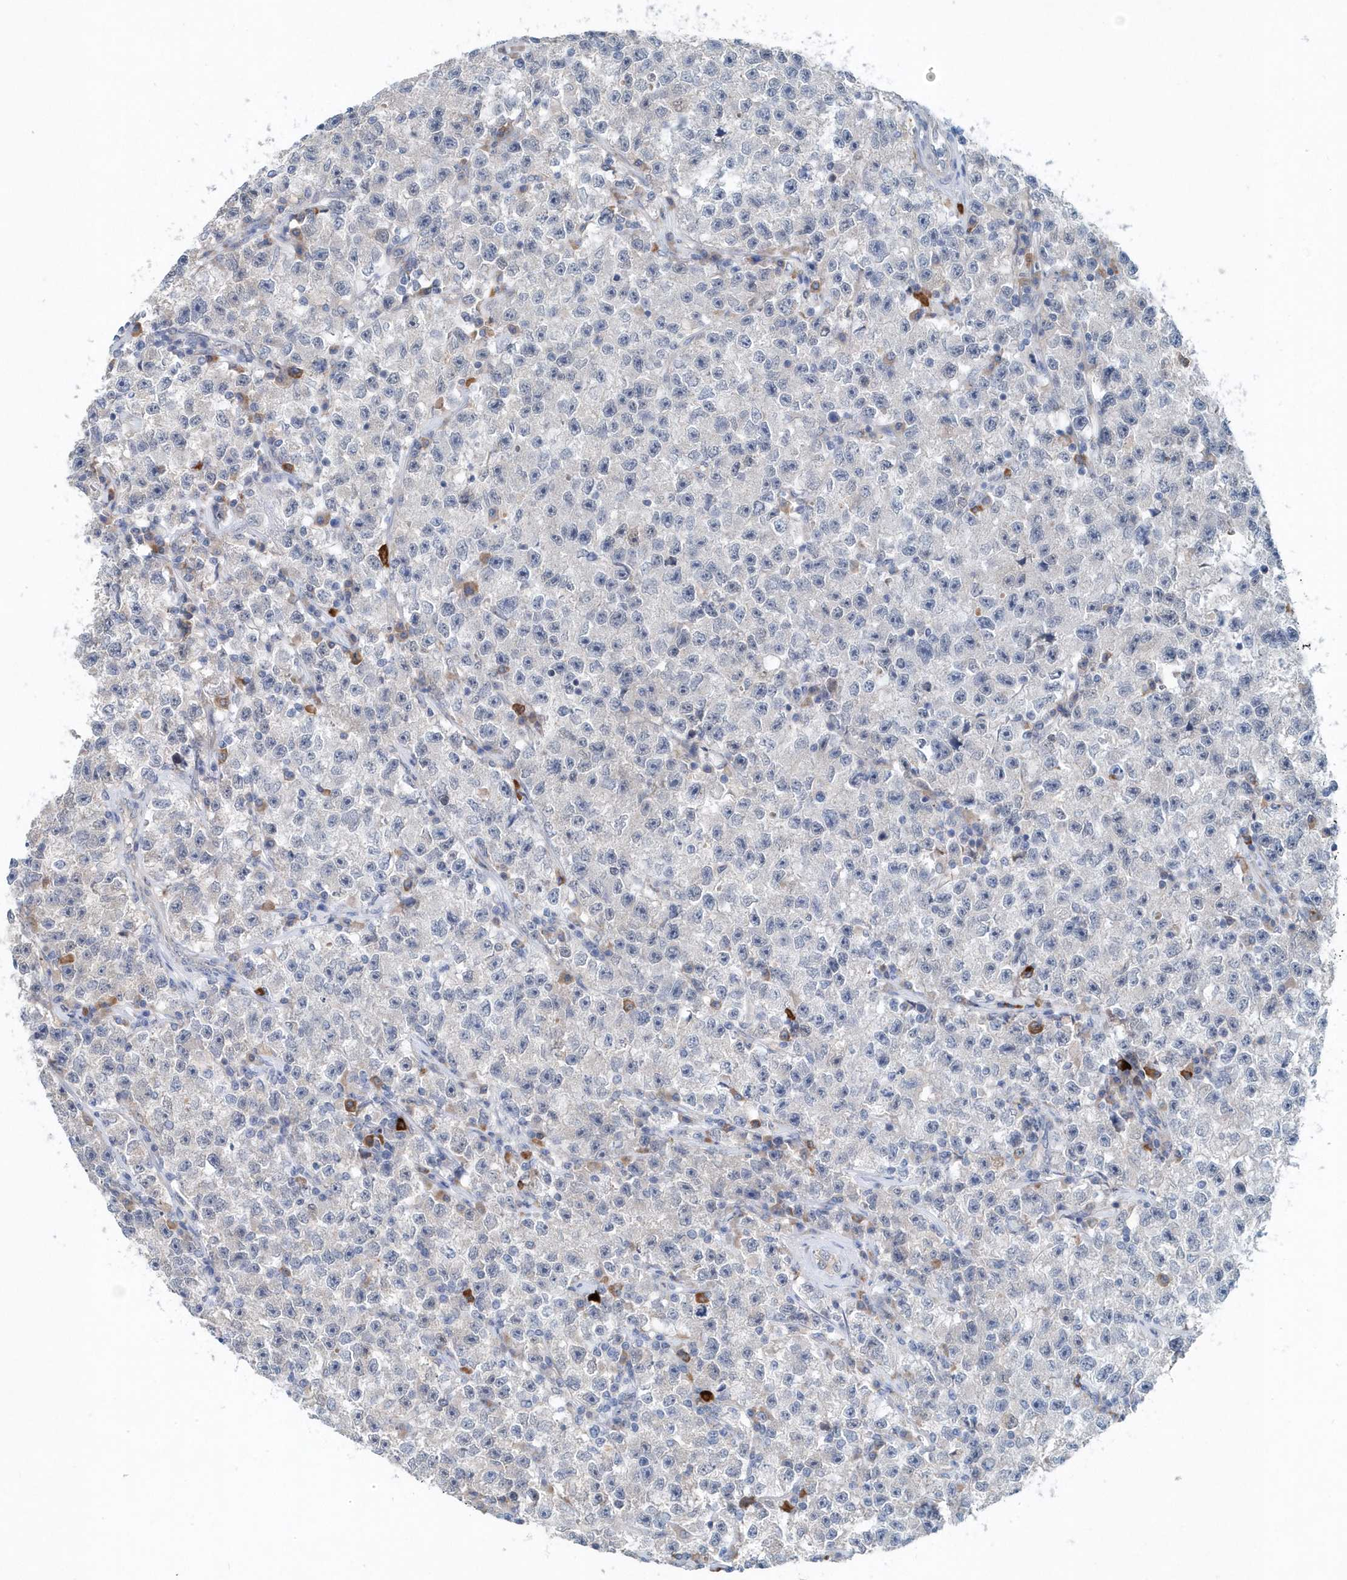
{"staining": {"intensity": "negative", "quantity": "none", "location": "none"}, "tissue": "testis cancer", "cell_type": "Tumor cells", "image_type": "cancer", "snomed": [{"axis": "morphology", "description": "Seminoma, NOS"}, {"axis": "topography", "description": "Testis"}], "caption": "Tumor cells show no significant protein expression in testis cancer.", "gene": "PFN2", "patient": {"sex": "male", "age": 22}}